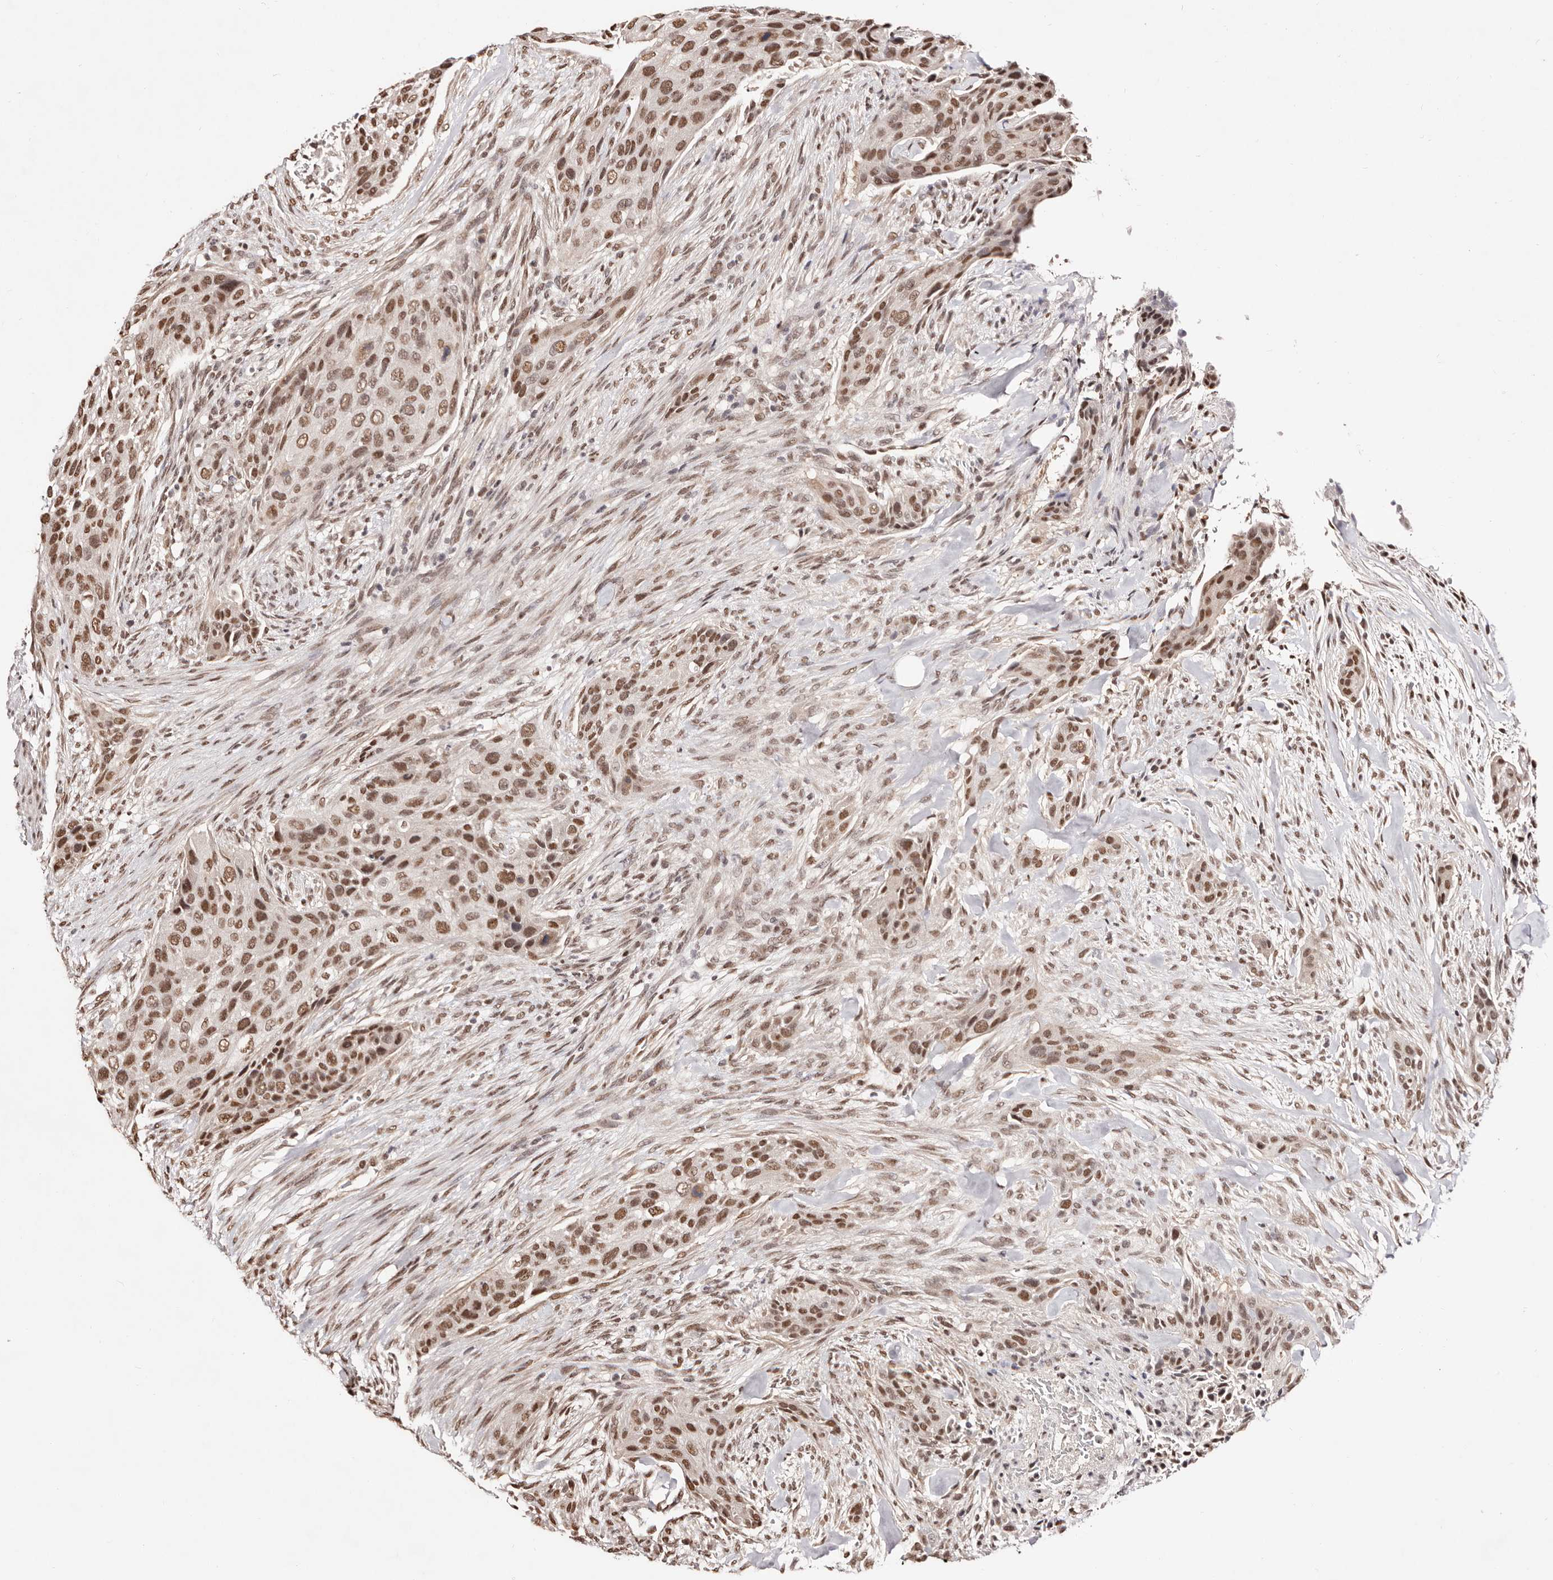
{"staining": {"intensity": "moderate", "quantity": ">75%", "location": "nuclear"}, "tissue": "urothelial cancer", "cell_type": "Tumor cells", "image_type": "cancer", "snomed": [{"axis": "morphology", "description": "Urothelial carcinoma, High grade"}, {"axis": "topography", "description": "Urinary bladder"}], "caption": "A histopathology image of high-grade urothelial carcinoma stained for a protein displays moderate nuclear brown staining in tumor cells.", "gene": "BICRAL", "patient": {"sex": "male", "age": 35}}